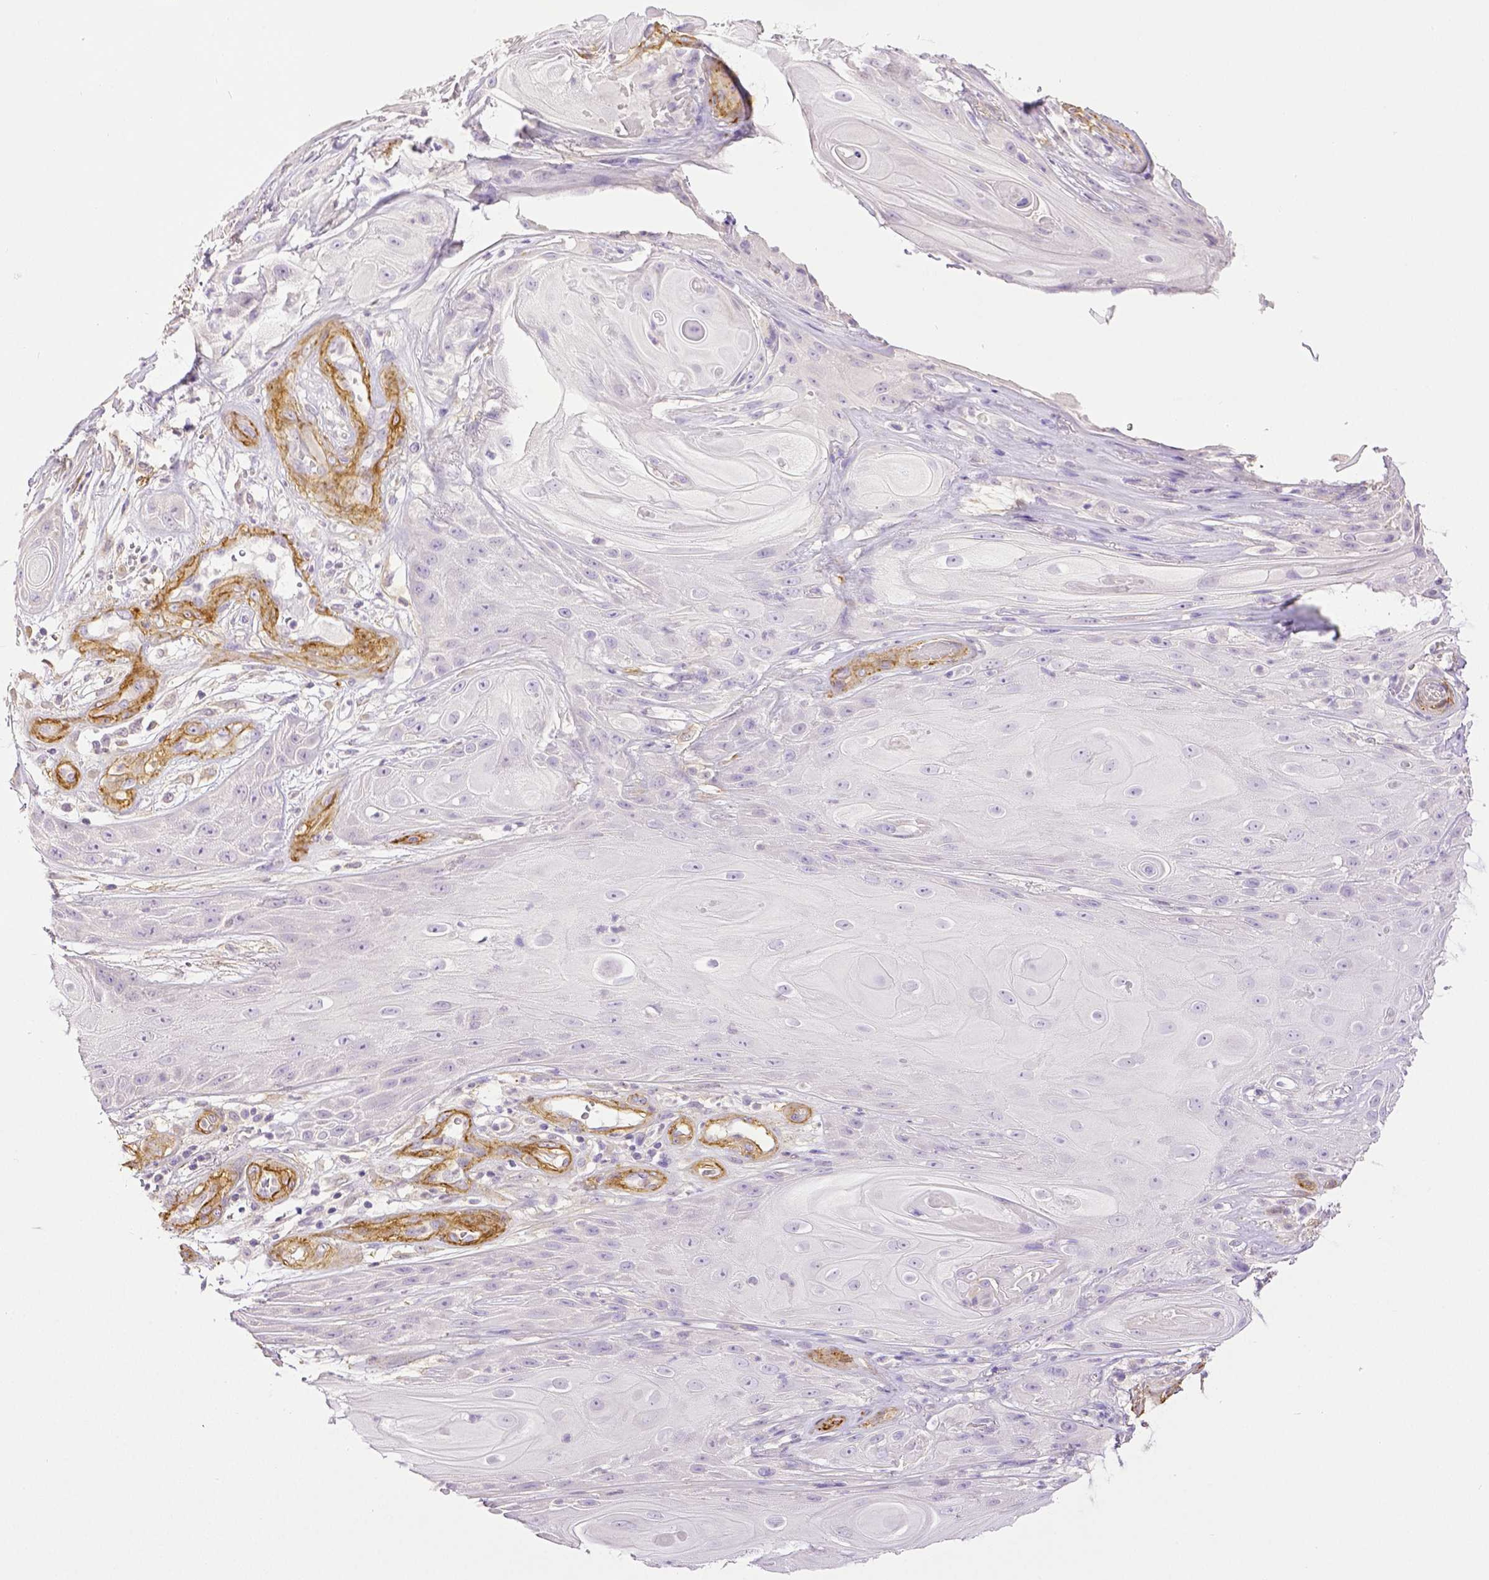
{"staining": {"intensity": "negative", "quantity": "none", "location": "none"}, "tissue": "skin cancer", "cell_type": "Tumor cells", "image_type": "cancer", "snomed": [{"axis": "morphology", "description": "Squamous cell carcinoma, NOS"}, {"axis": "topography", "description": "Skin"}], "caption": "Squamous cell carcinoma (skin) was stained to show a protein in brown. There is no significant expression in tumor cells. The staining is performed using DAB (3,3'-diaminobenzidine) brown chromogen with nuclei counter-stained in using hematoxylin.", "gene": "THY1", "patient": {"sex": "male", "age": 62}}